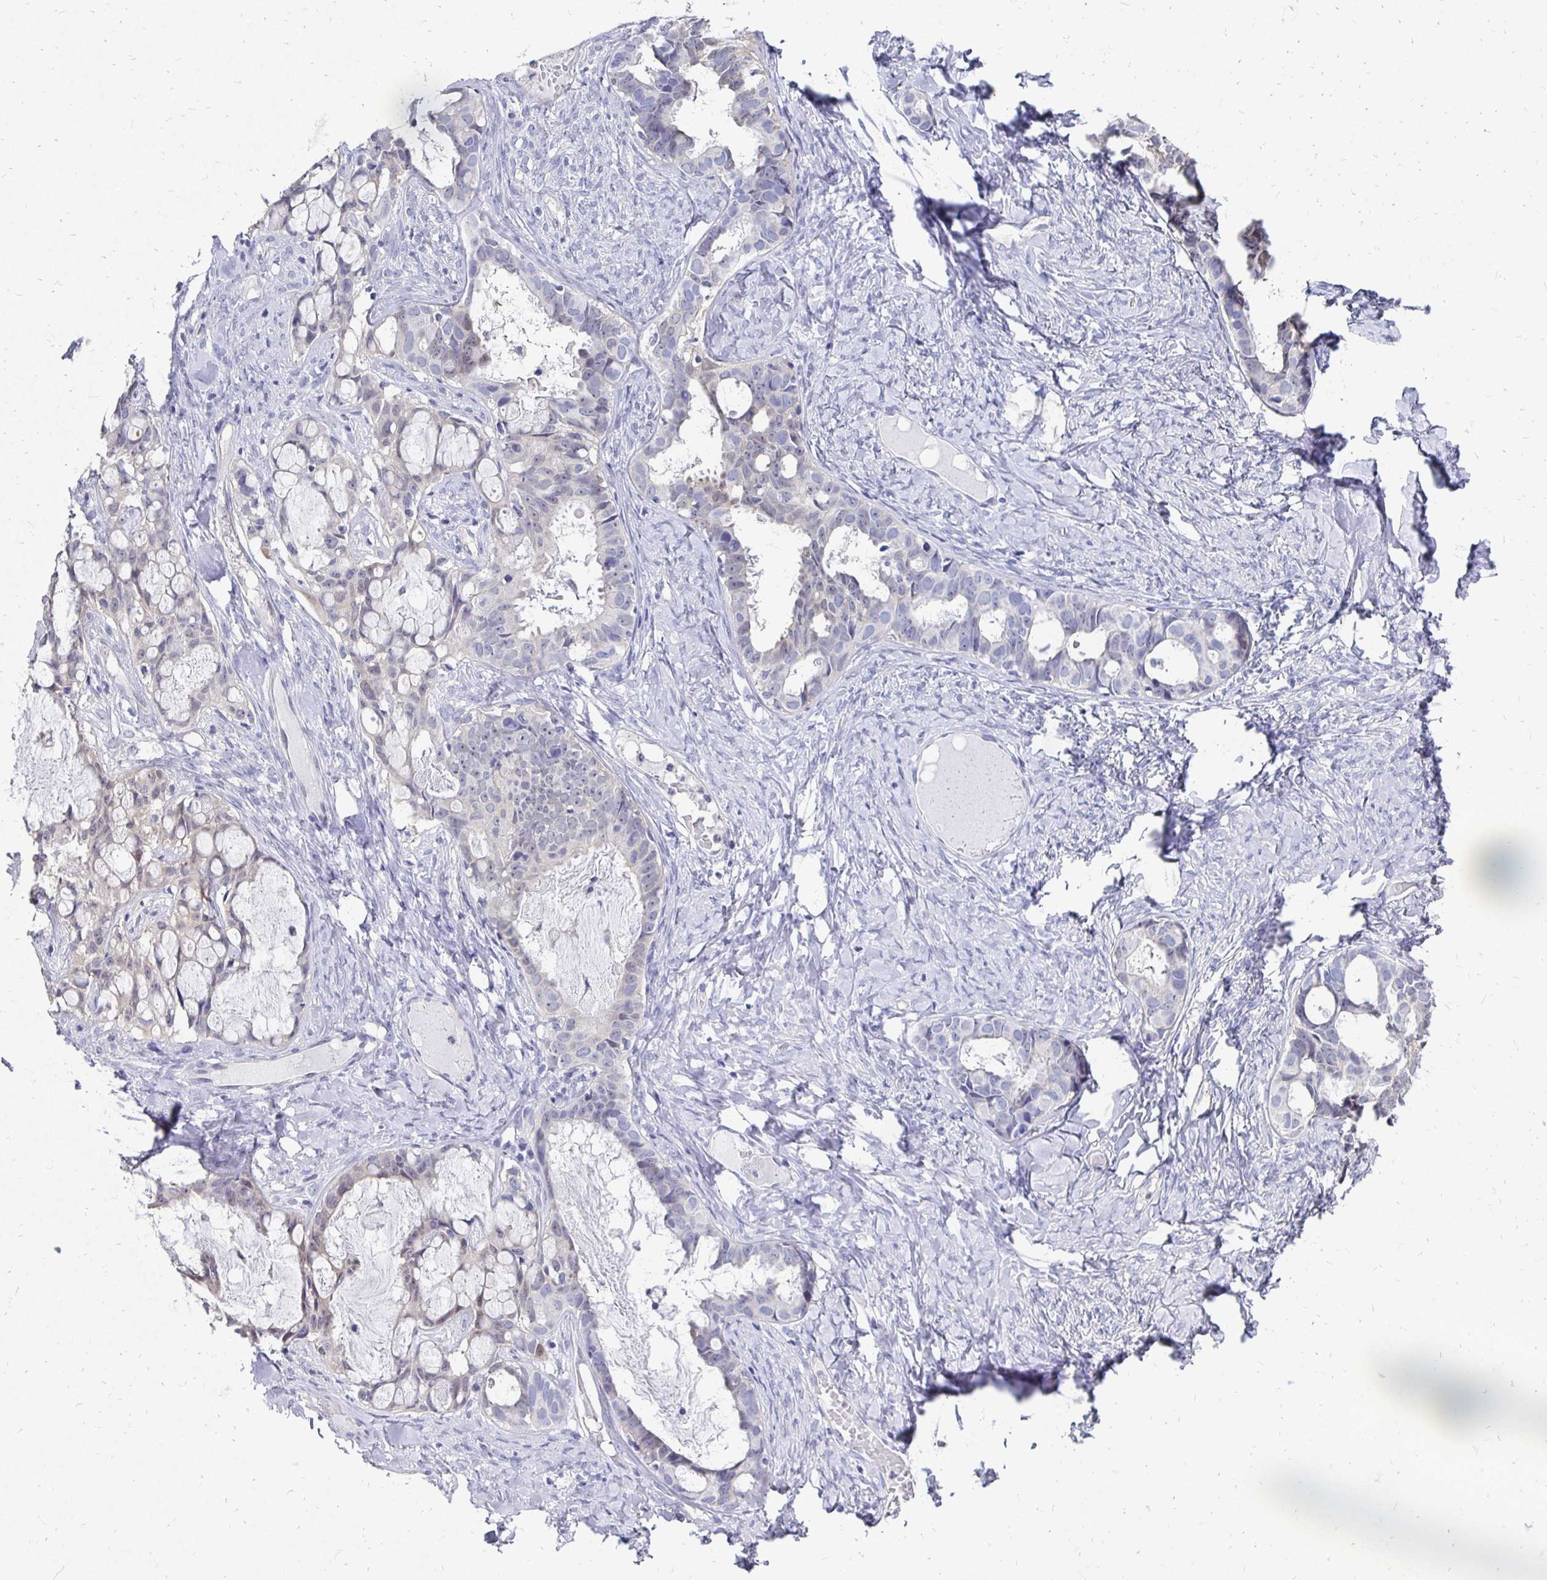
{"staining": {"intensity": "weak", "quantity": "<25%", "location": "nuclear"}, "tissue": "ovarian cancer", "cell_type": "Tumor cells", "image_type": "cancer", "snomed": [{"axis": "morphology", "description": "Cystadenocarcinoma, serous, NOS"}, {"axis": "topography", "description": "Ovary"}], "caption": "Immunohistochemistry (IHC) histopathology image of neoplastic tissue: human ovarian serous cystadenocarcinoma stained with DAB displays no significant protein positivity in tumor cells.", "gene": "SYCP3", "patient": {"sex": "female", "age": 69}}